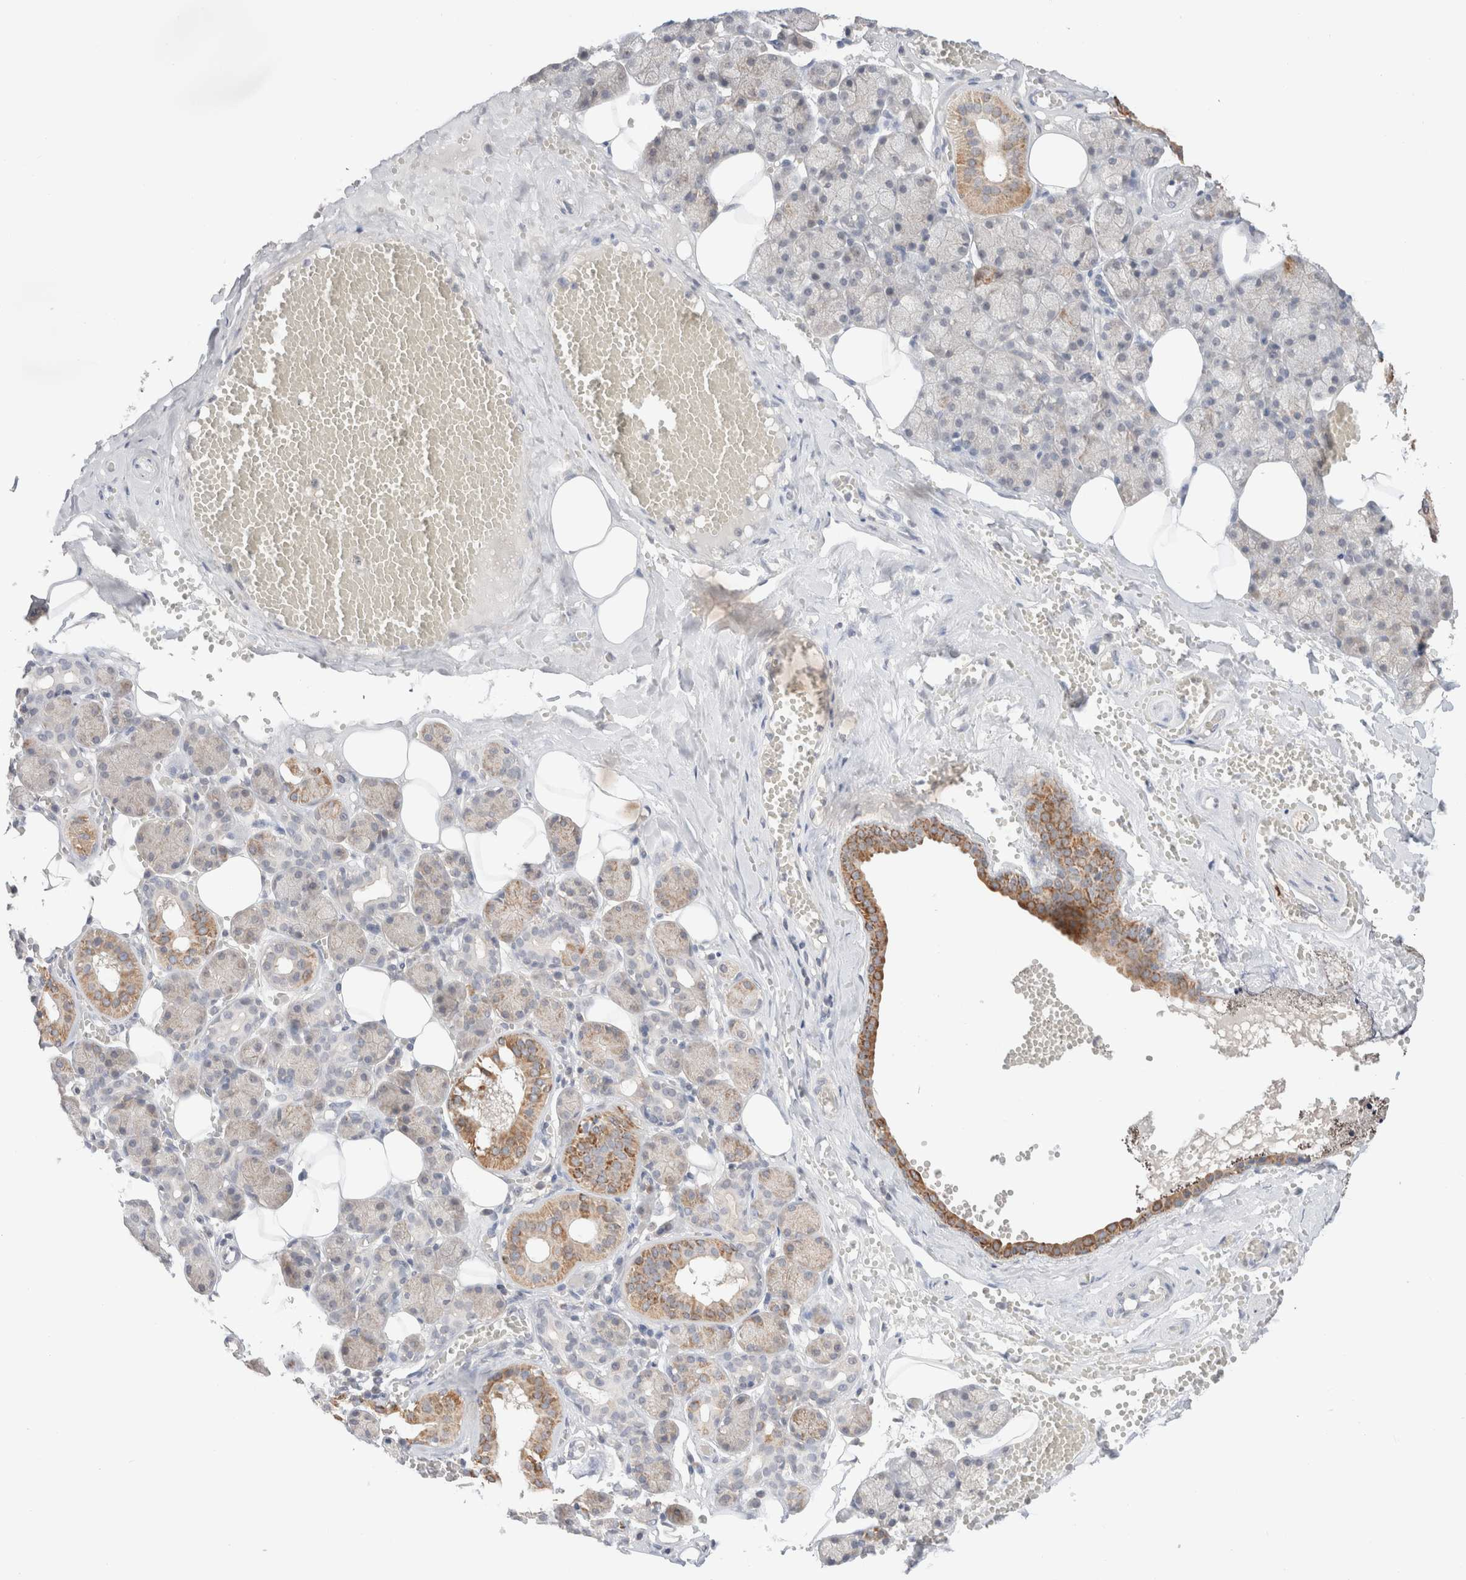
{"staining": {"intensity": "moderate", "quantity": "25%-75%", "location": "cytoplasmic/membranous"}, "tissue": "salivary gland", "cell_type": "Glandular cells", "image_type": "normal", "snomed": [{"axis": "morphology", "description": "Normal tissue, NOS"}, {"axis": "topography", "description": "Salivary gland"}], "caption": "A histopathology image of salivary gland stained for a protein displays moderate cytoplasmic/membranous brown staining in glandular cells. (DAB = brown stain, brightfield microscopy at high magnification).", "gene": "TRIM41", "patient": {"sex": "male", "age": 62}}